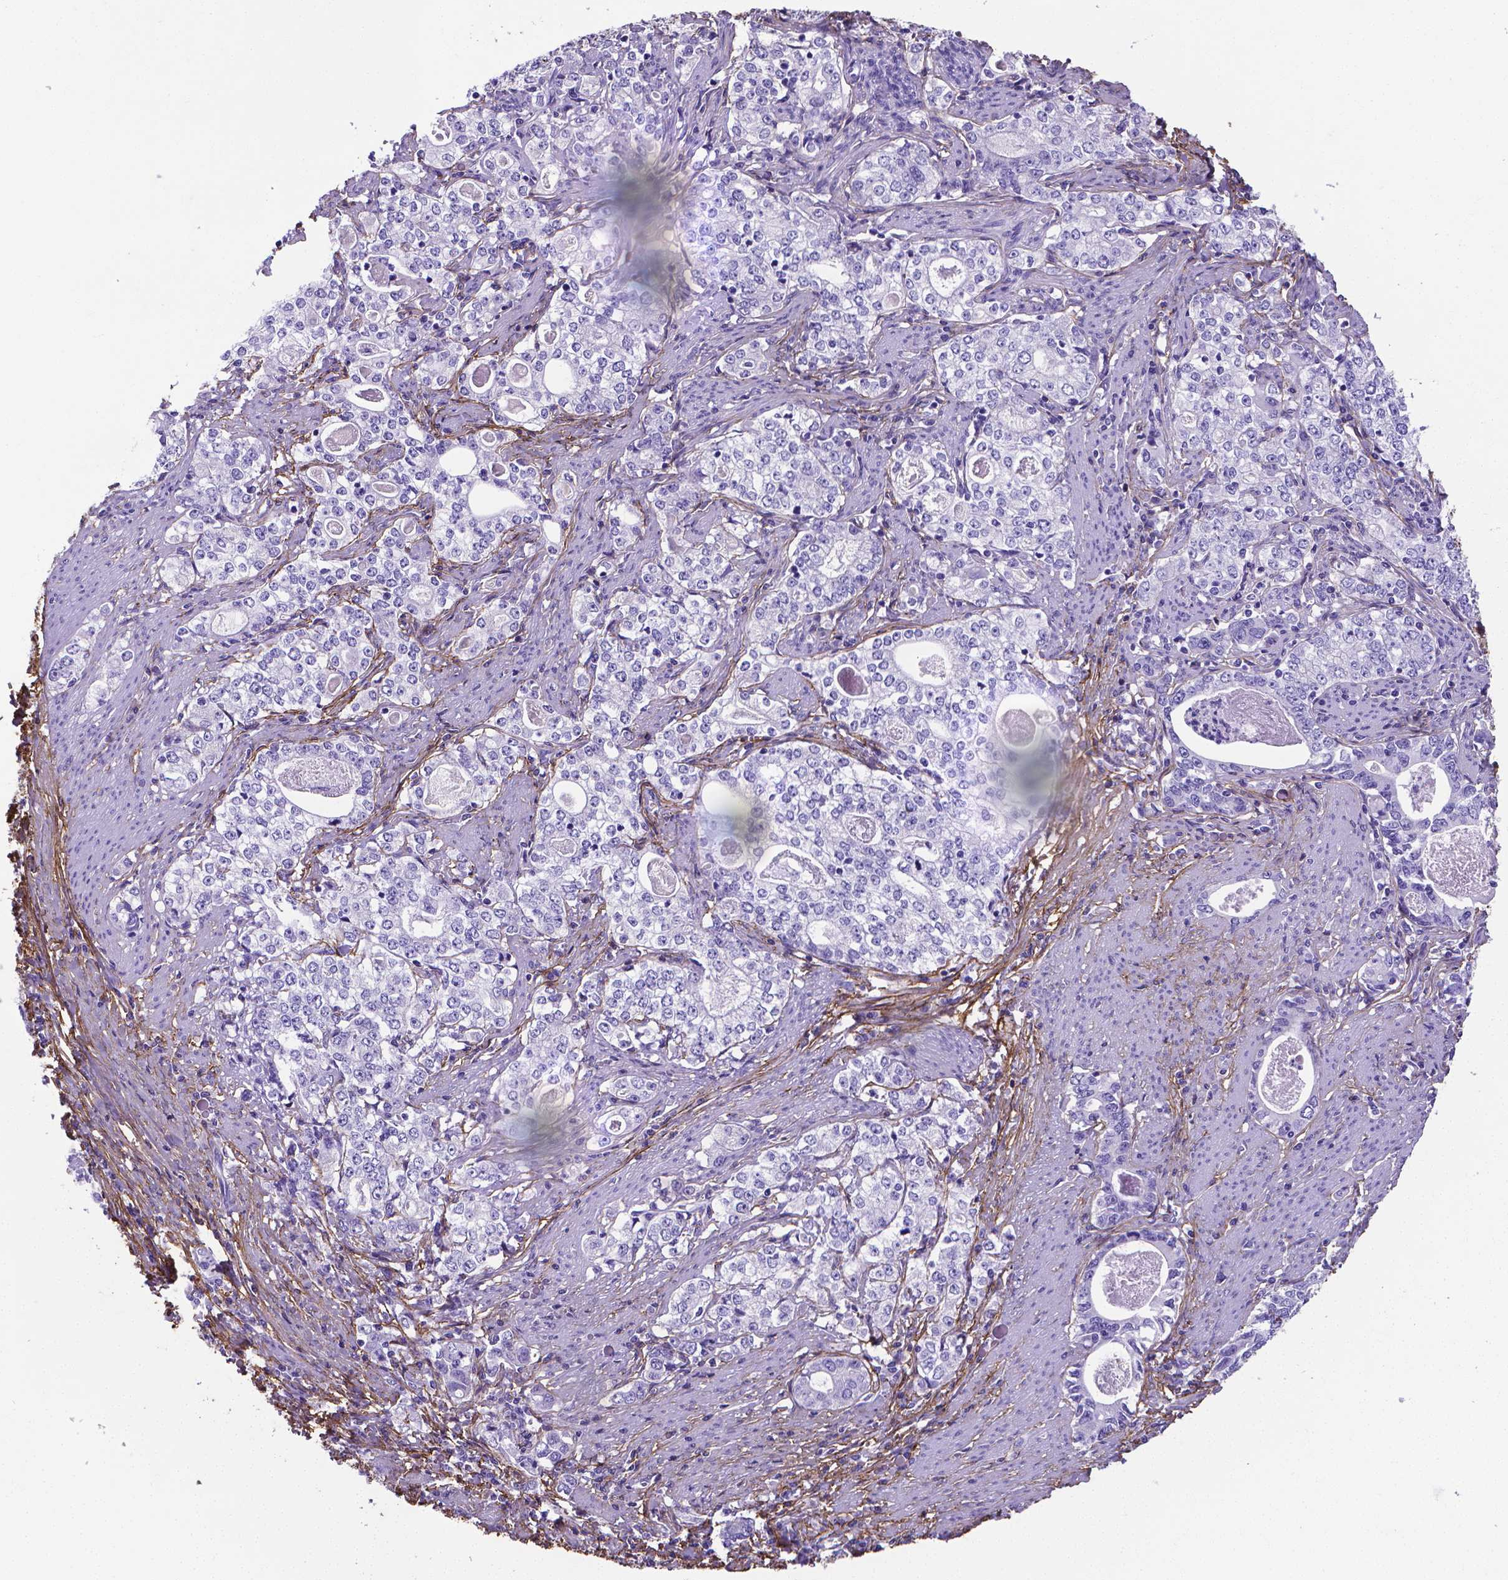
{"staining": {"intensity": "negative", "quantity": "none", "location": "none"}, "tissue": "stomach cancer", "cell_type": "Tumor cells", "image_type": "cancer", "snomed": [{"axis": "morphology", "description": "Adenocarcinoma, NOS"}, {"axis": "topography", "description": "Stomach, lower"}], "caption": "Stomach cancer was stained to show a protein in brown. There is no significant expression in tumor cells.", "gene": "MFAP2", "patient": {"sex": "female", "age": 72}}